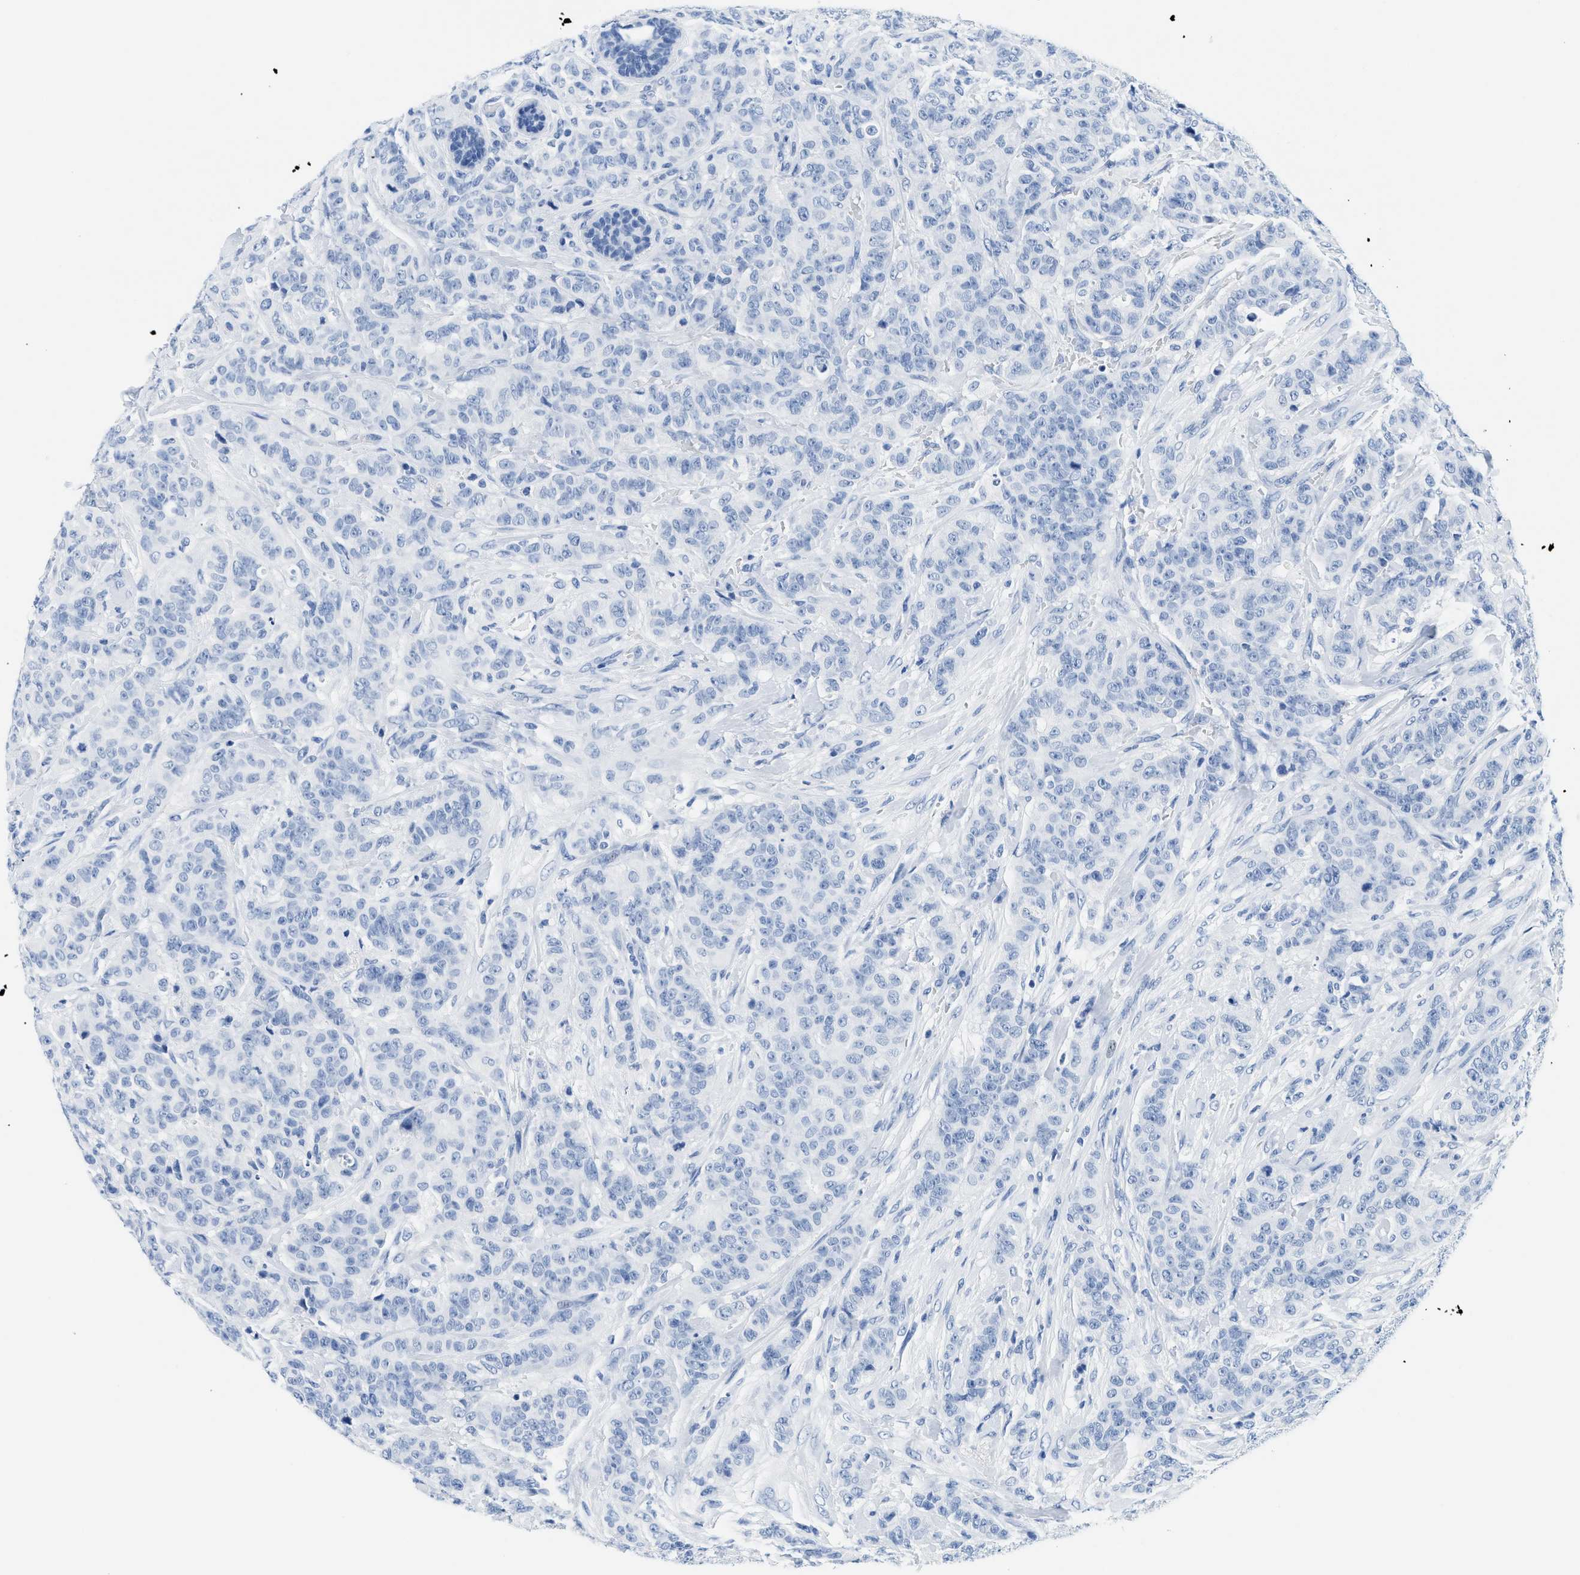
{"staining": {"intensity": "negative", "quantity": "none", "location": "none"}, "tissue": "breast cancer", "cell_type": "Tumor cells", "image_type": "cancer", "snomed": [{"axis": "morphology", "description": "Normal tissue, NOS"}, {"axis": "morphology", "description": "Duct carcinoma"}, {"axis": "topography", "description": "Breast"}], "caption": "Tumor cells are negative for brown protein staining in breast cancer.", "gene": "GSN", "patient": {"sex": "female", "age": 40}}